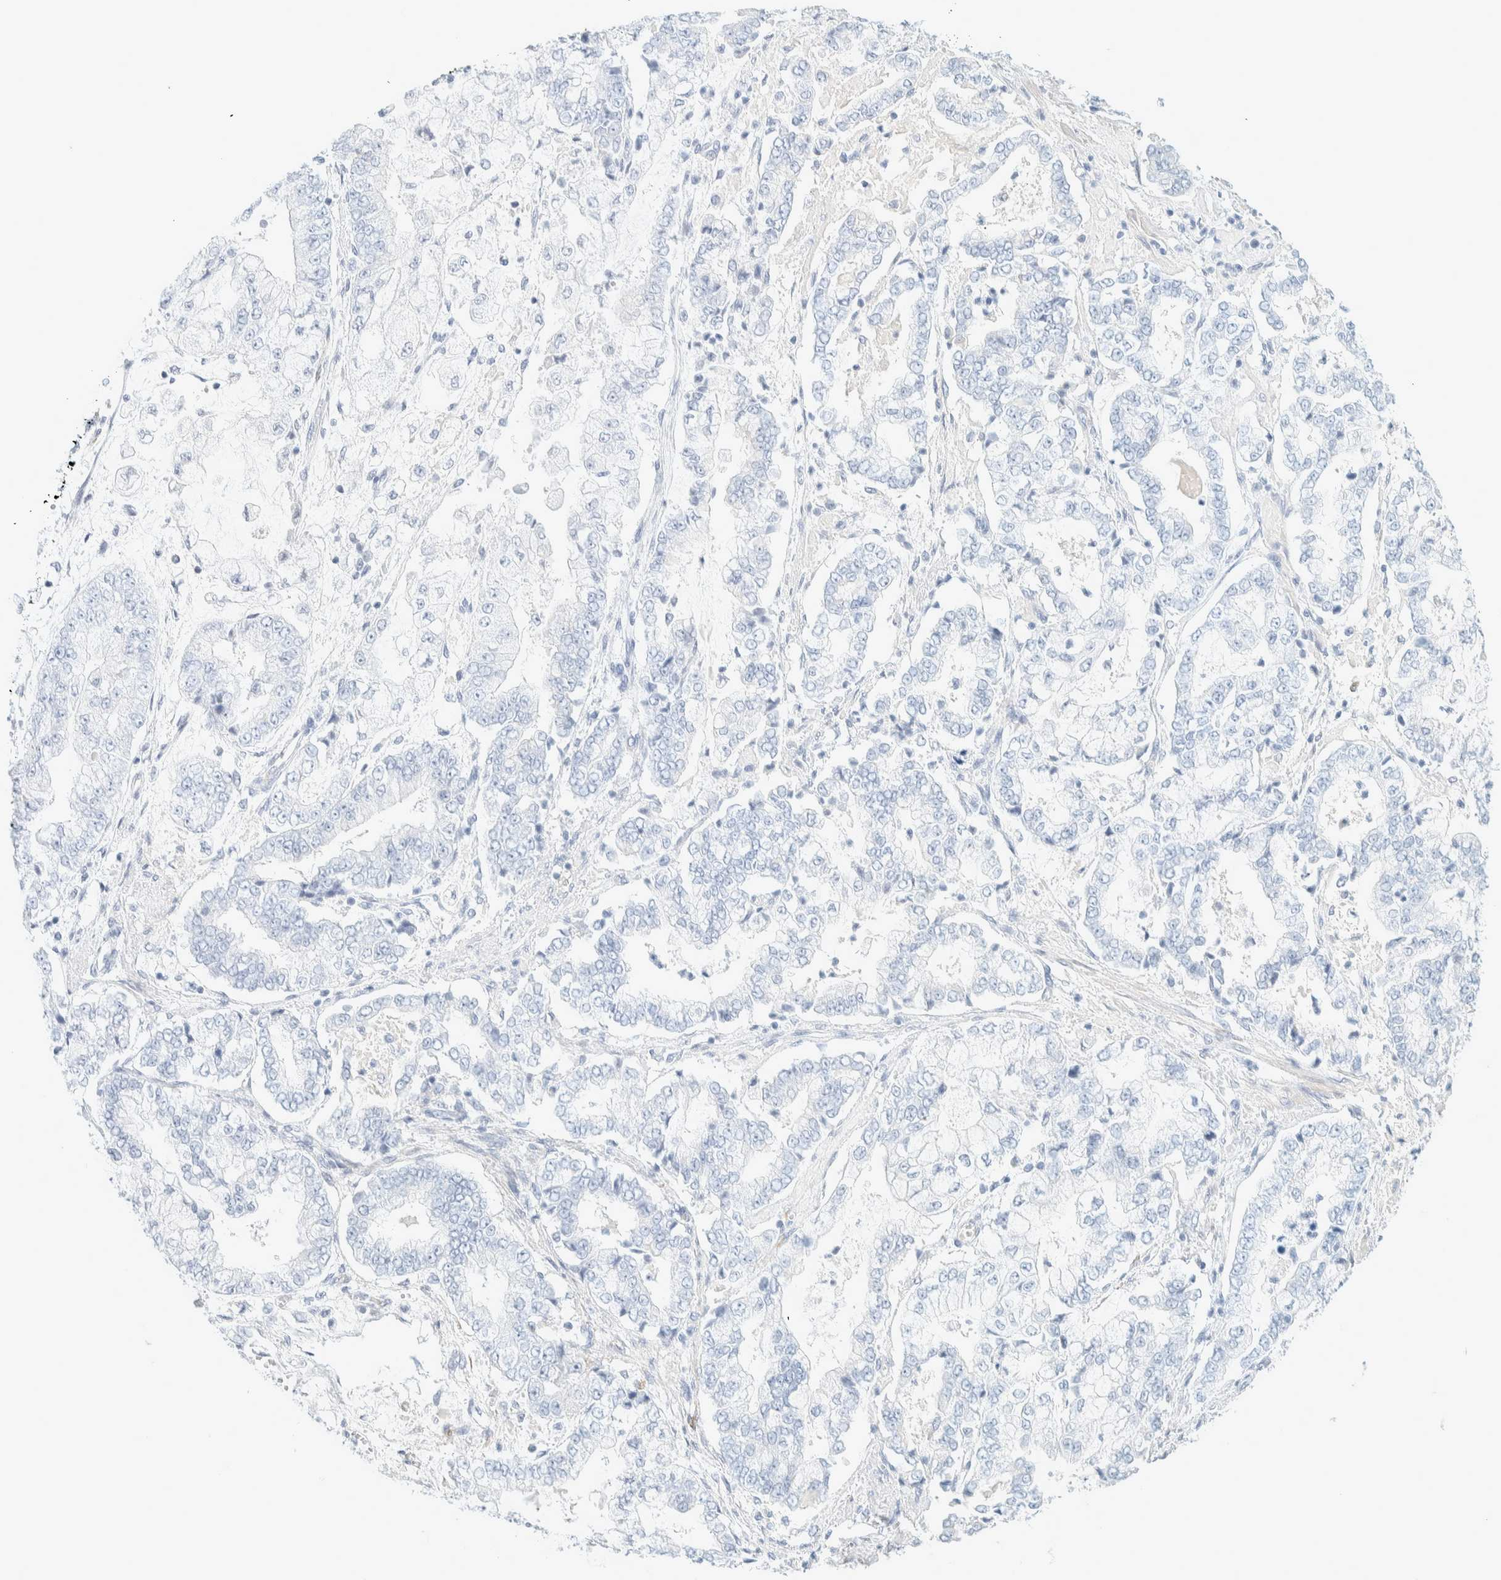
{"staining": {"intensity": "negative", "quantity": "none", "location": "none"}, "tissue": "stomach cancer", "cell_type": "Tumor cells", "image_type": "cancer", "snomed": [{"axis": "morphology", "description": "Adenocarcinoma, NOS"}, {"axis": "topography", "description": "Stomach"}], "caption": "A high-resolution photomicrograph shows IHC staining of stomach cancer (adenocarcinoma), which displays no significant staining in tumor cells. (Immunohistochemistry, brightfield microscopy, high magnification).", "gene": "ATCAY", "patient": {"sex": "male", "age": 76}}